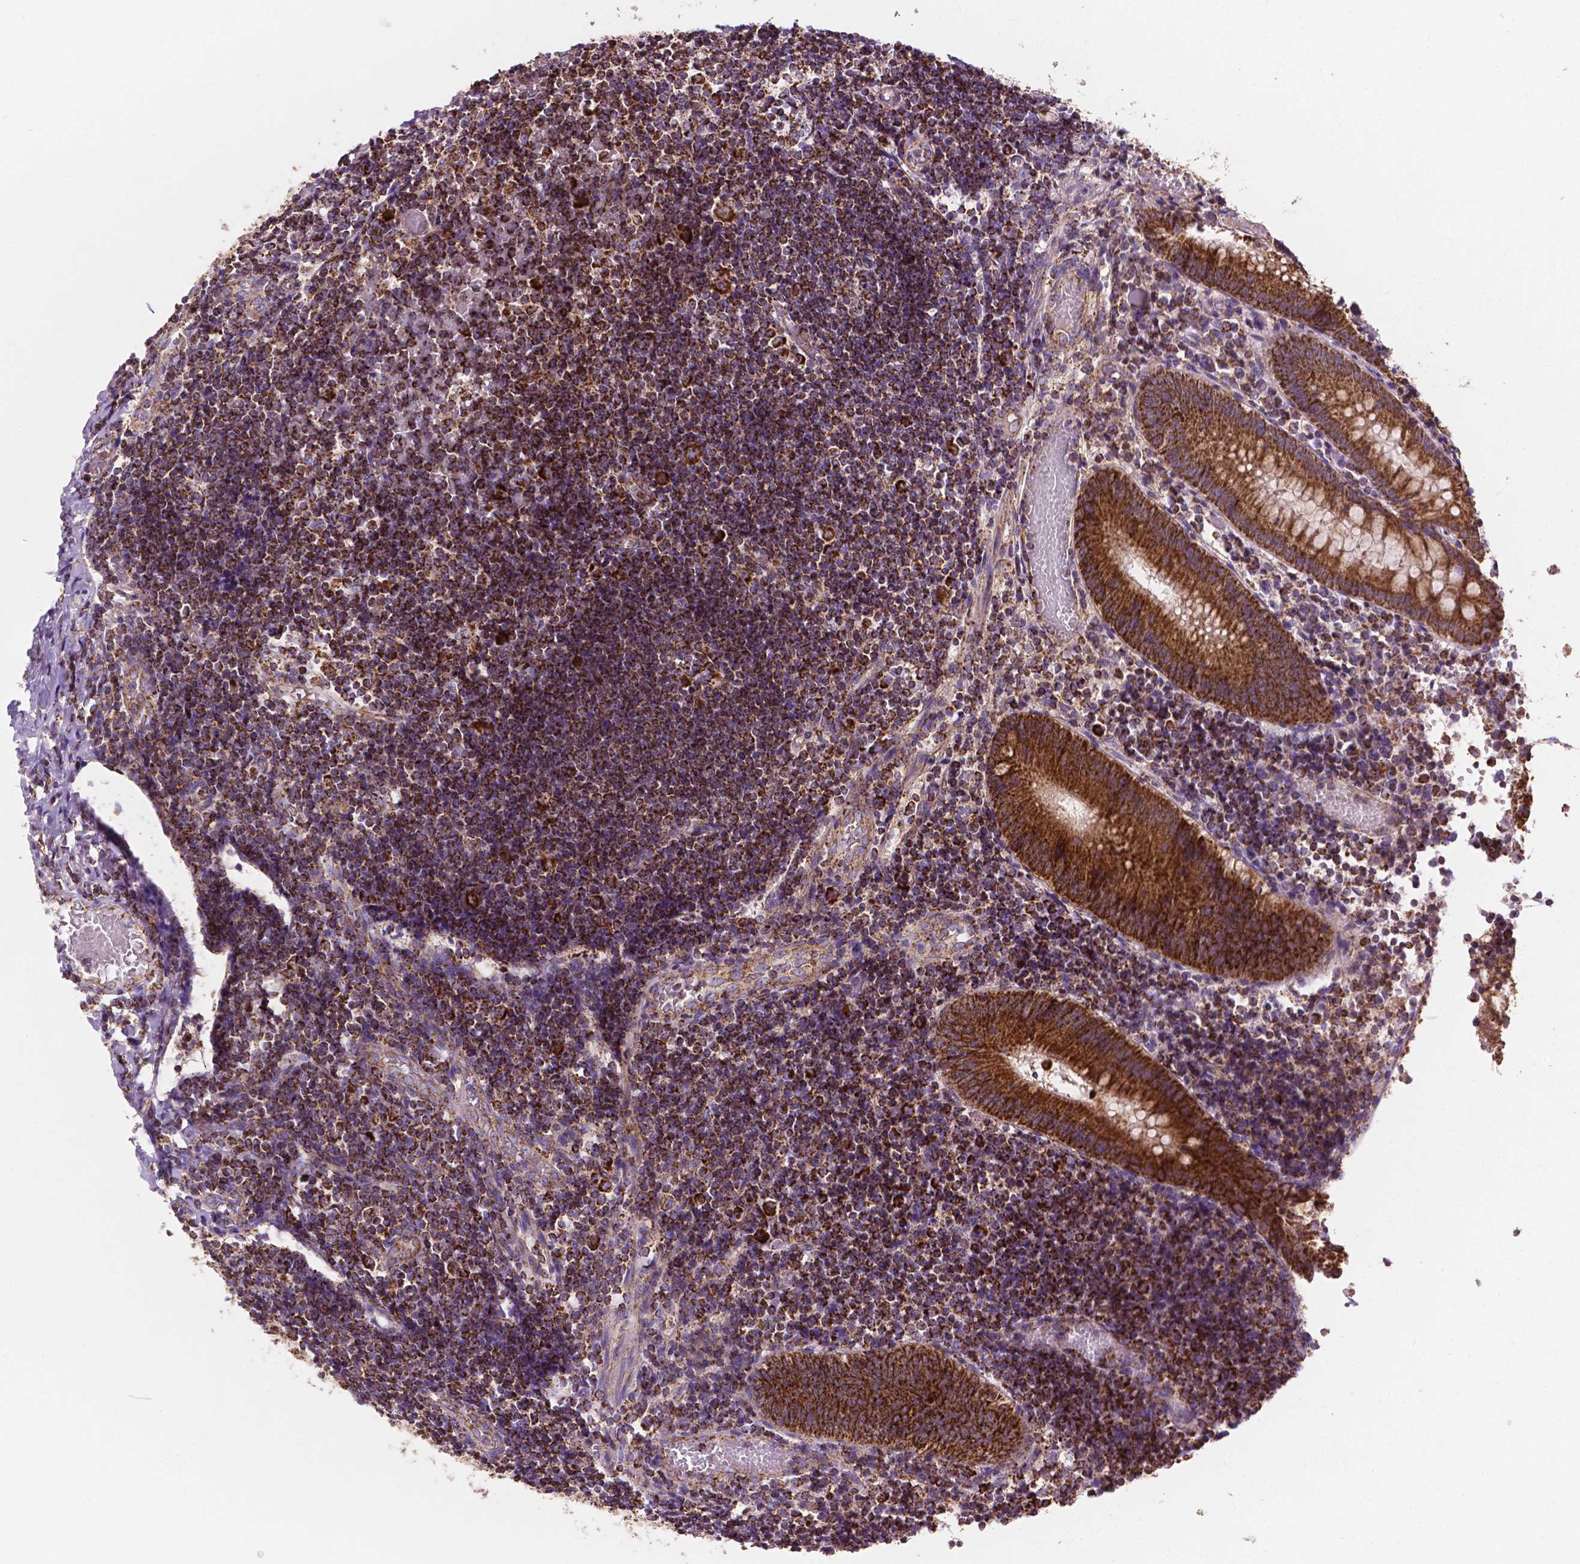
{"staining": {"intensity": "strong", "quantity": ">75%", "location": "cytoplasmic/membranous"}, "tissue": "appendix", "cell_type": "Glandular cells", "image_type": "normal", "snomed": [{"axis": "morphology", "description": "Normal tissue, NOS"}, {"axis": "topography", "description": "Appendix"}], "caption": "Glandular cells show strong cytoplasmic/membranous expression in approximately >75% of cells in normal appendix. The protein of interest is stained brown, and the nuclei are stained in blue (DAB IHC with brightfield microscopy, high magnification).", "gene": "HSPD1", "patient": {"sex": "female", "age": 32}}